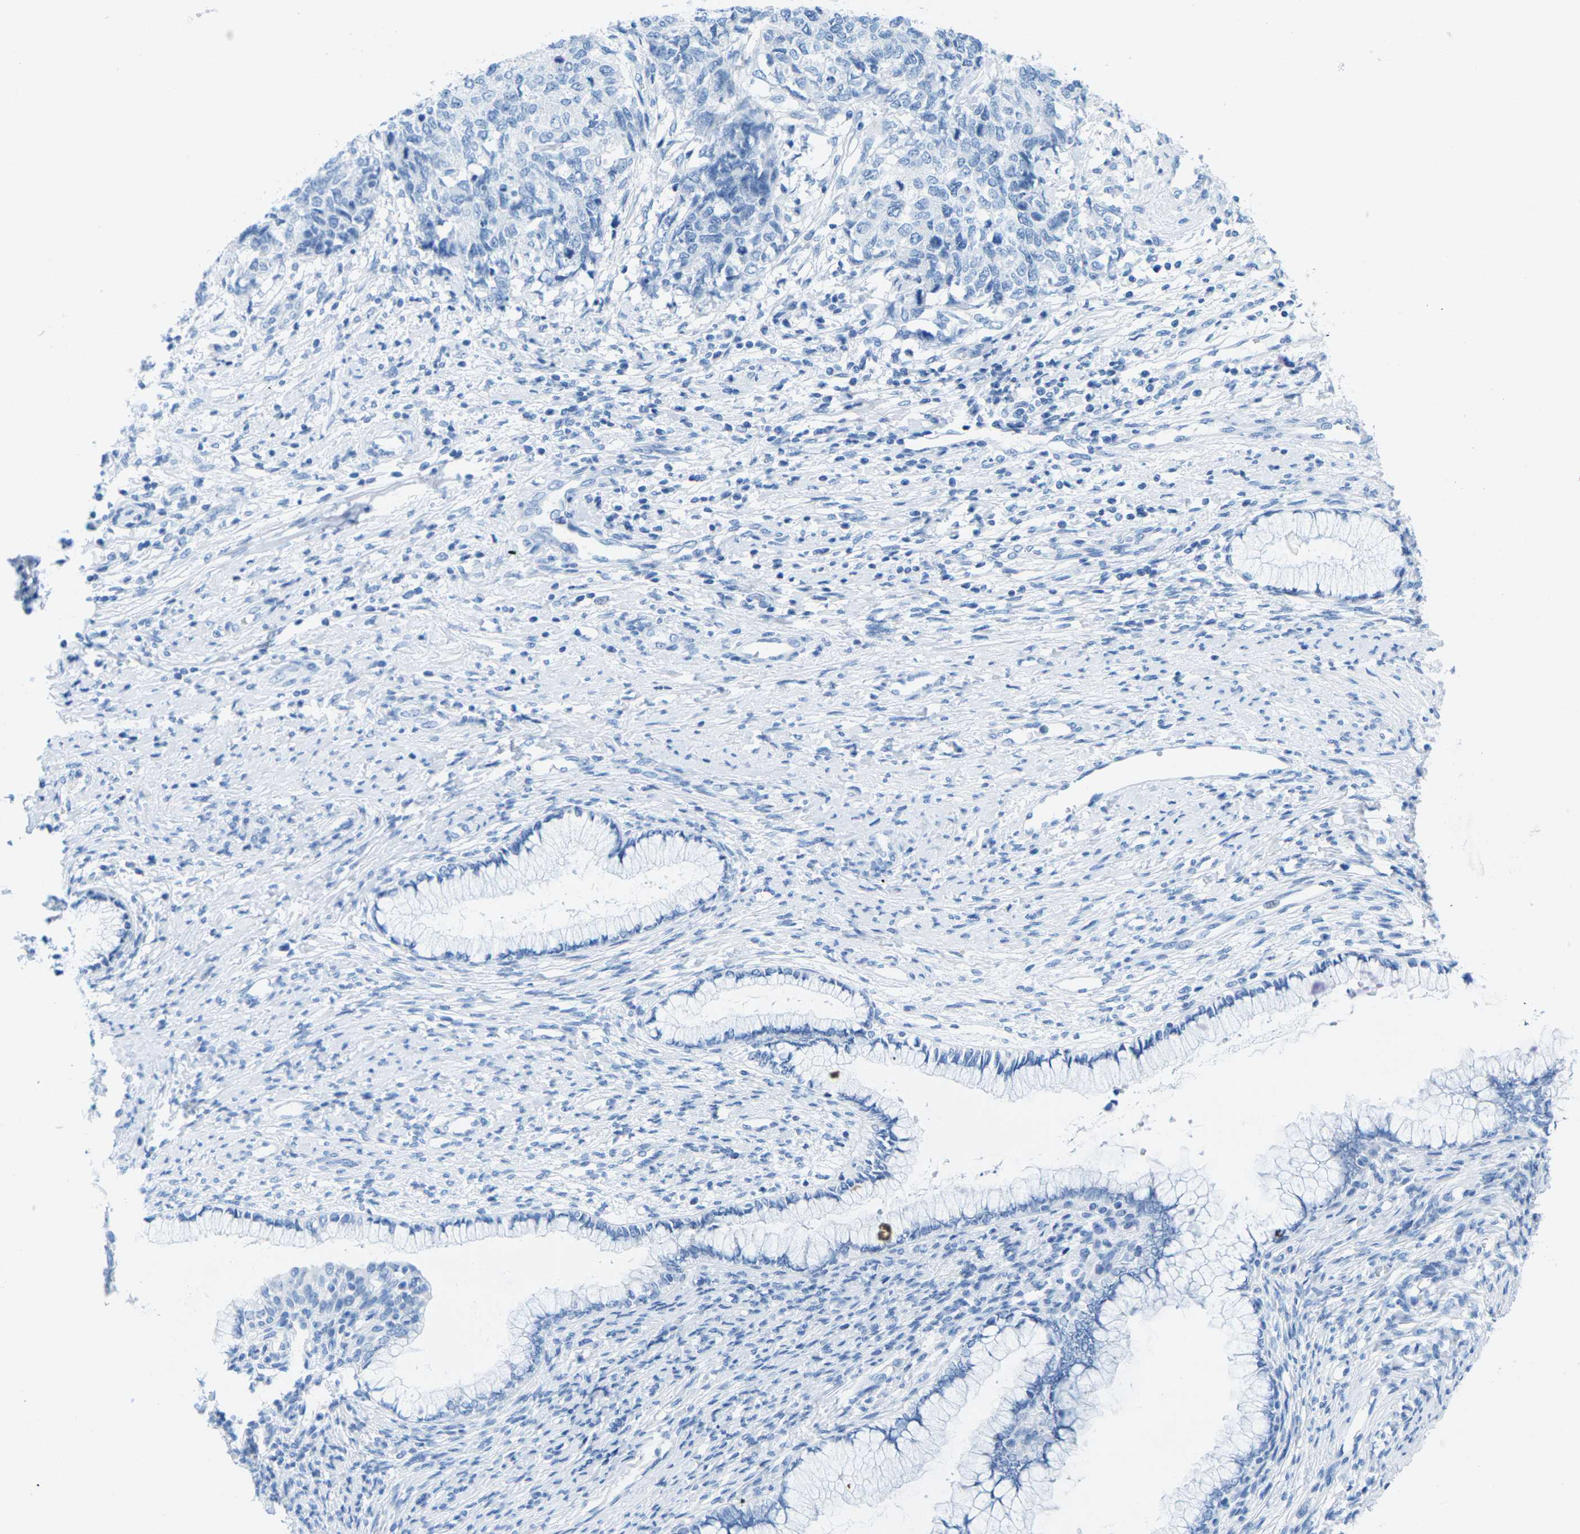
{"staining": {"intensity": "negative", "quantity": "none", "location": "none"}, "tissue": "cervical cancer", "cell_type": "Tumor cells", "image_type": "cancer", "snomed": [{"axis": "morphology", "description": "Squamous cell carcinoma, NOS"}, {"axis": "topography", "description": "Cervix"}], "caption": "Squamous cell carcinoma (cervical) stained for a protein using immunohistochemistry exhibits no expression tumor cells.", "gene": "SLC12A1", "patient": {"sex": "female", "age": 63}}